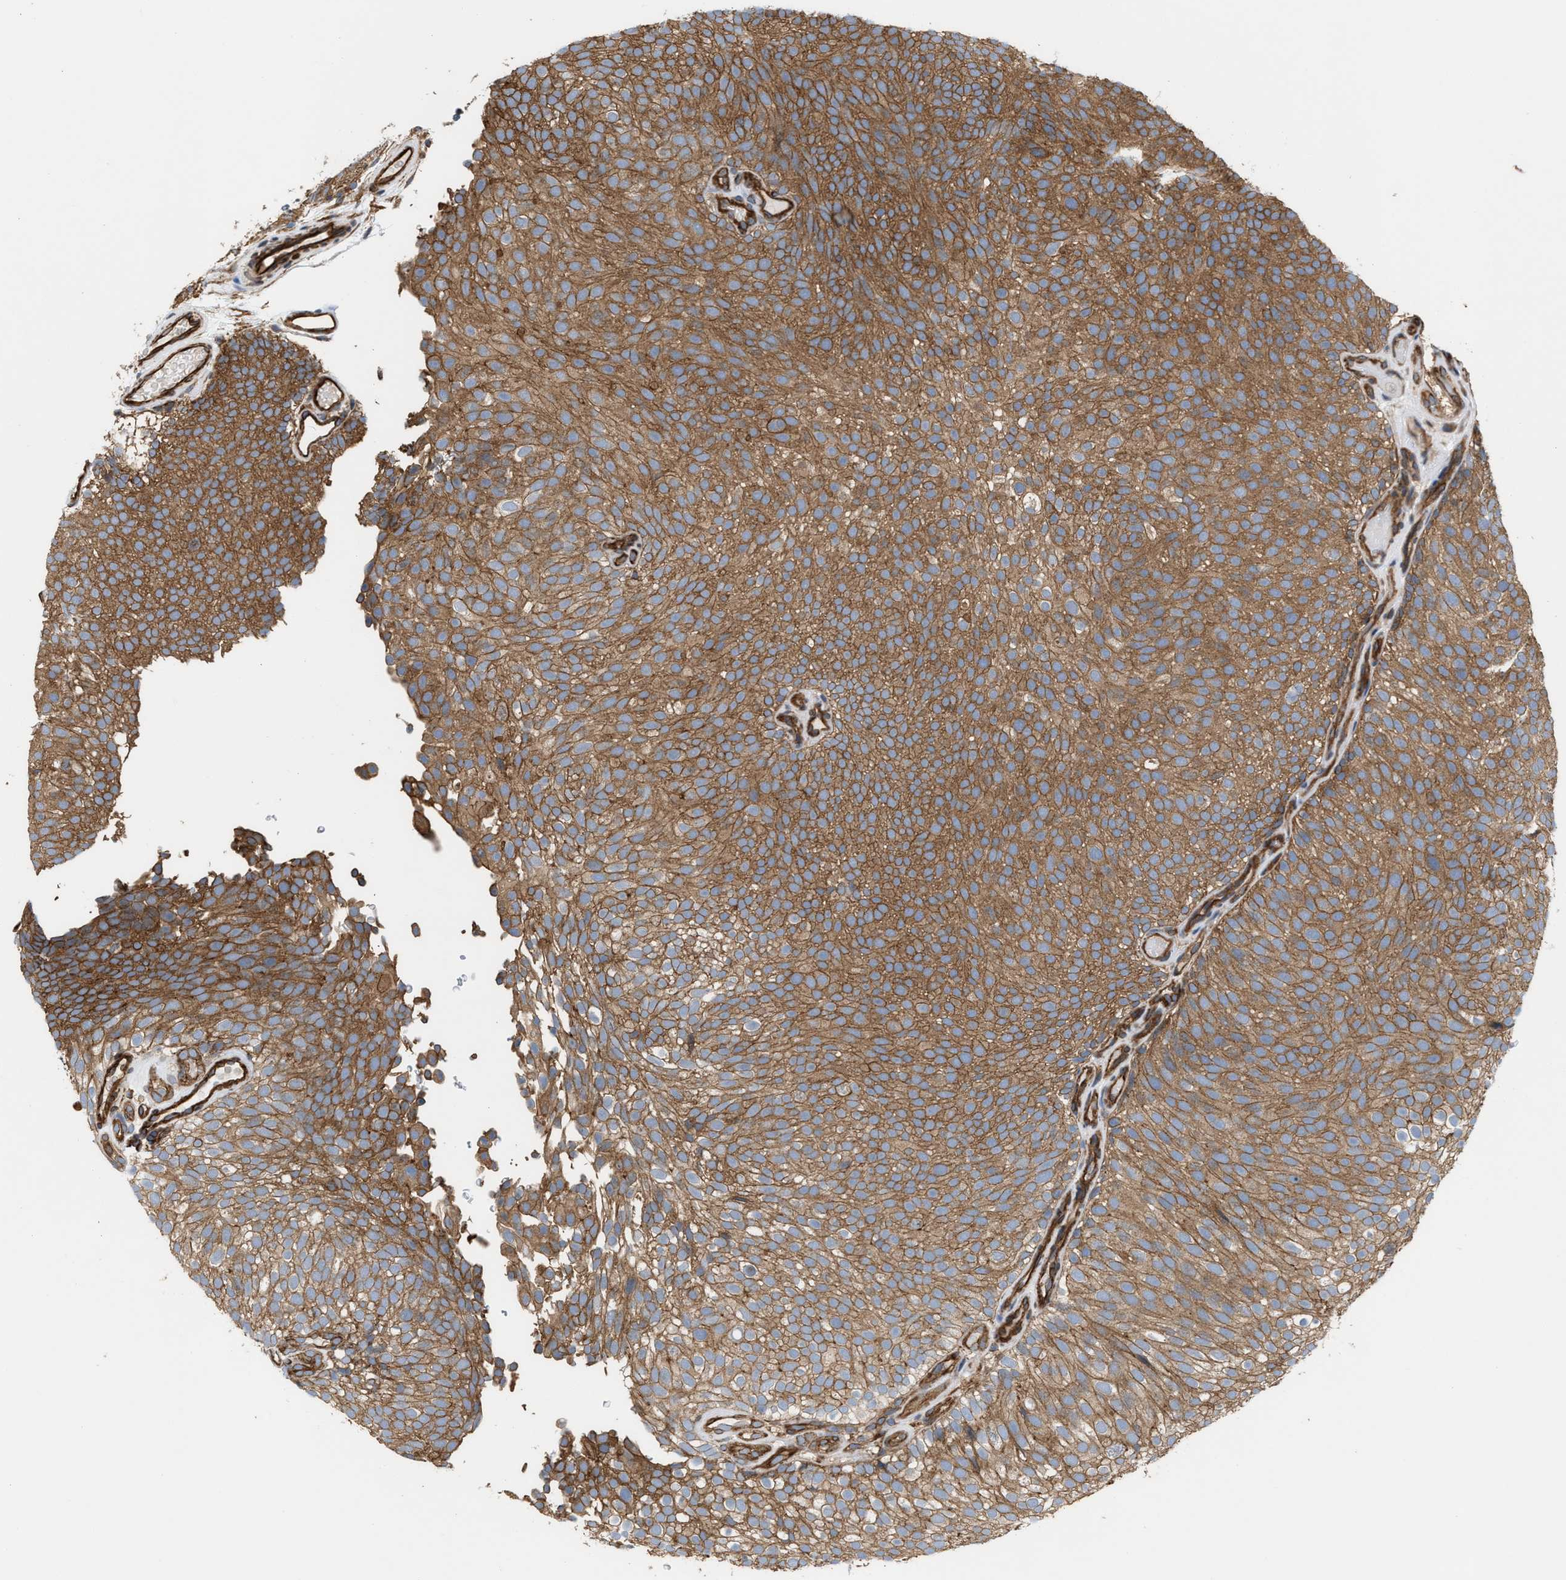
{"staining": {"intensity": "moderate", "quantity": ">75%", "location": "cytoplasmic/membranous"}, "tissue": "urothelial cancer", "cell_type": "Tumor cells", "image_type": "cancer", "snomed": [{"axis": "morphology", "description": "Urothelial carcinoma, Low grade"}, {"axis": "topography", "description": "Urinary bladder"}], "caption": "Protein staining of low-grade urothelial carcinoma tissue demonstrates moderate cytoplasmic/membranous staining in approximately >75% of tumor cells.", "gene": "EPS15L1", "patient": {"sex": "male", "age": 78}}